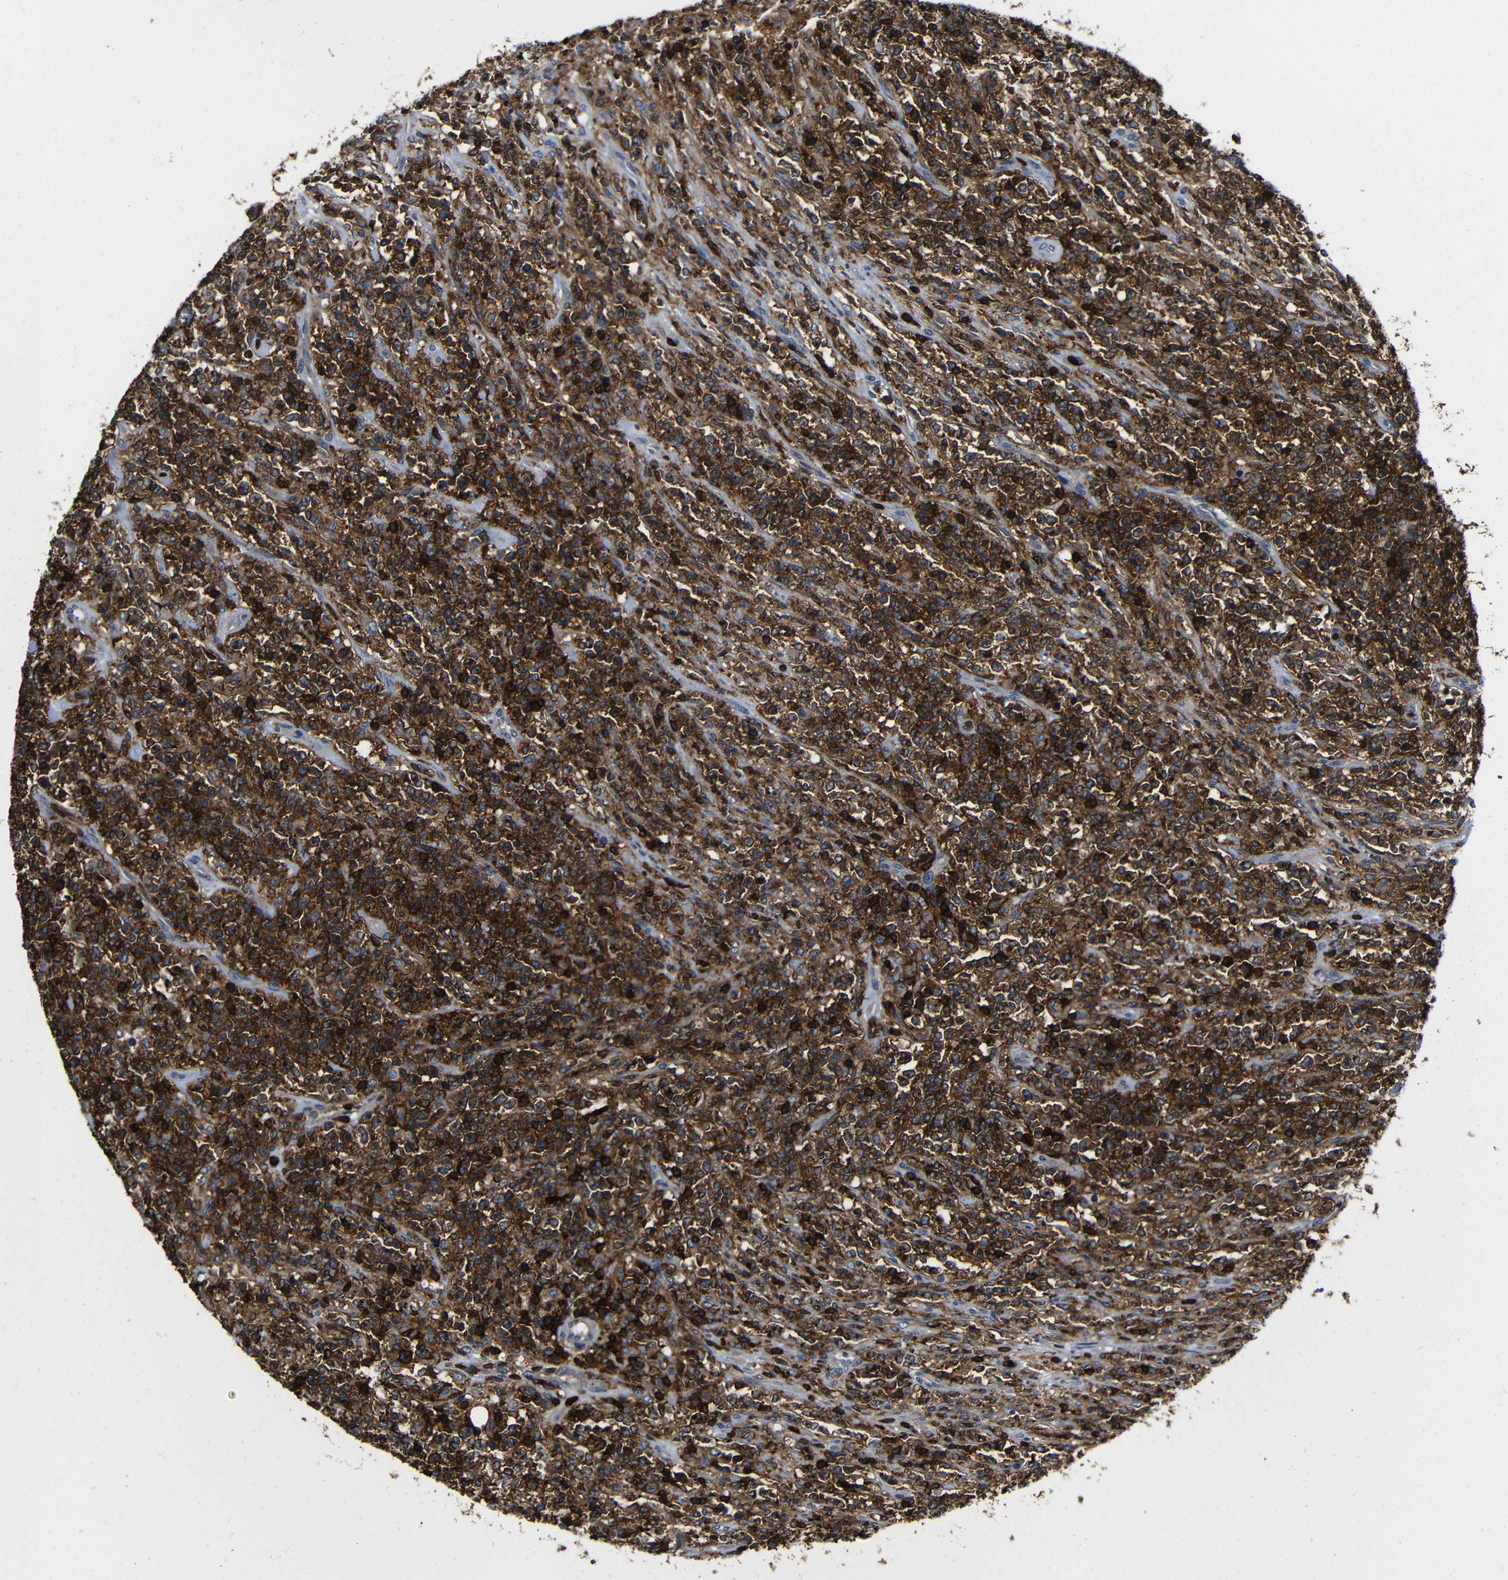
{"staining": {"intensity": "strong", "quantity": ">75%", "location": "cytoplasmic/membranous"}, "tissue": "lymphoma", "cell_type": "Tumor cells", "image_type": "cancer", "snomed": [{"axis": "morphology", "description": "Malignant lymphoma, non-Hodgkin's type, High grade"}, {"axis": "topography", "description": "Soft tissue"}], "caption": "This image displays IHC staining of human high-grade malignant lymphoma, non-Hodgkin's type, with high strong cytoplasmic/membranous expression in approximately >75% of tumor cells.", "gene": "P2RY12", "patient": {"sex": "male", "age": 18}}